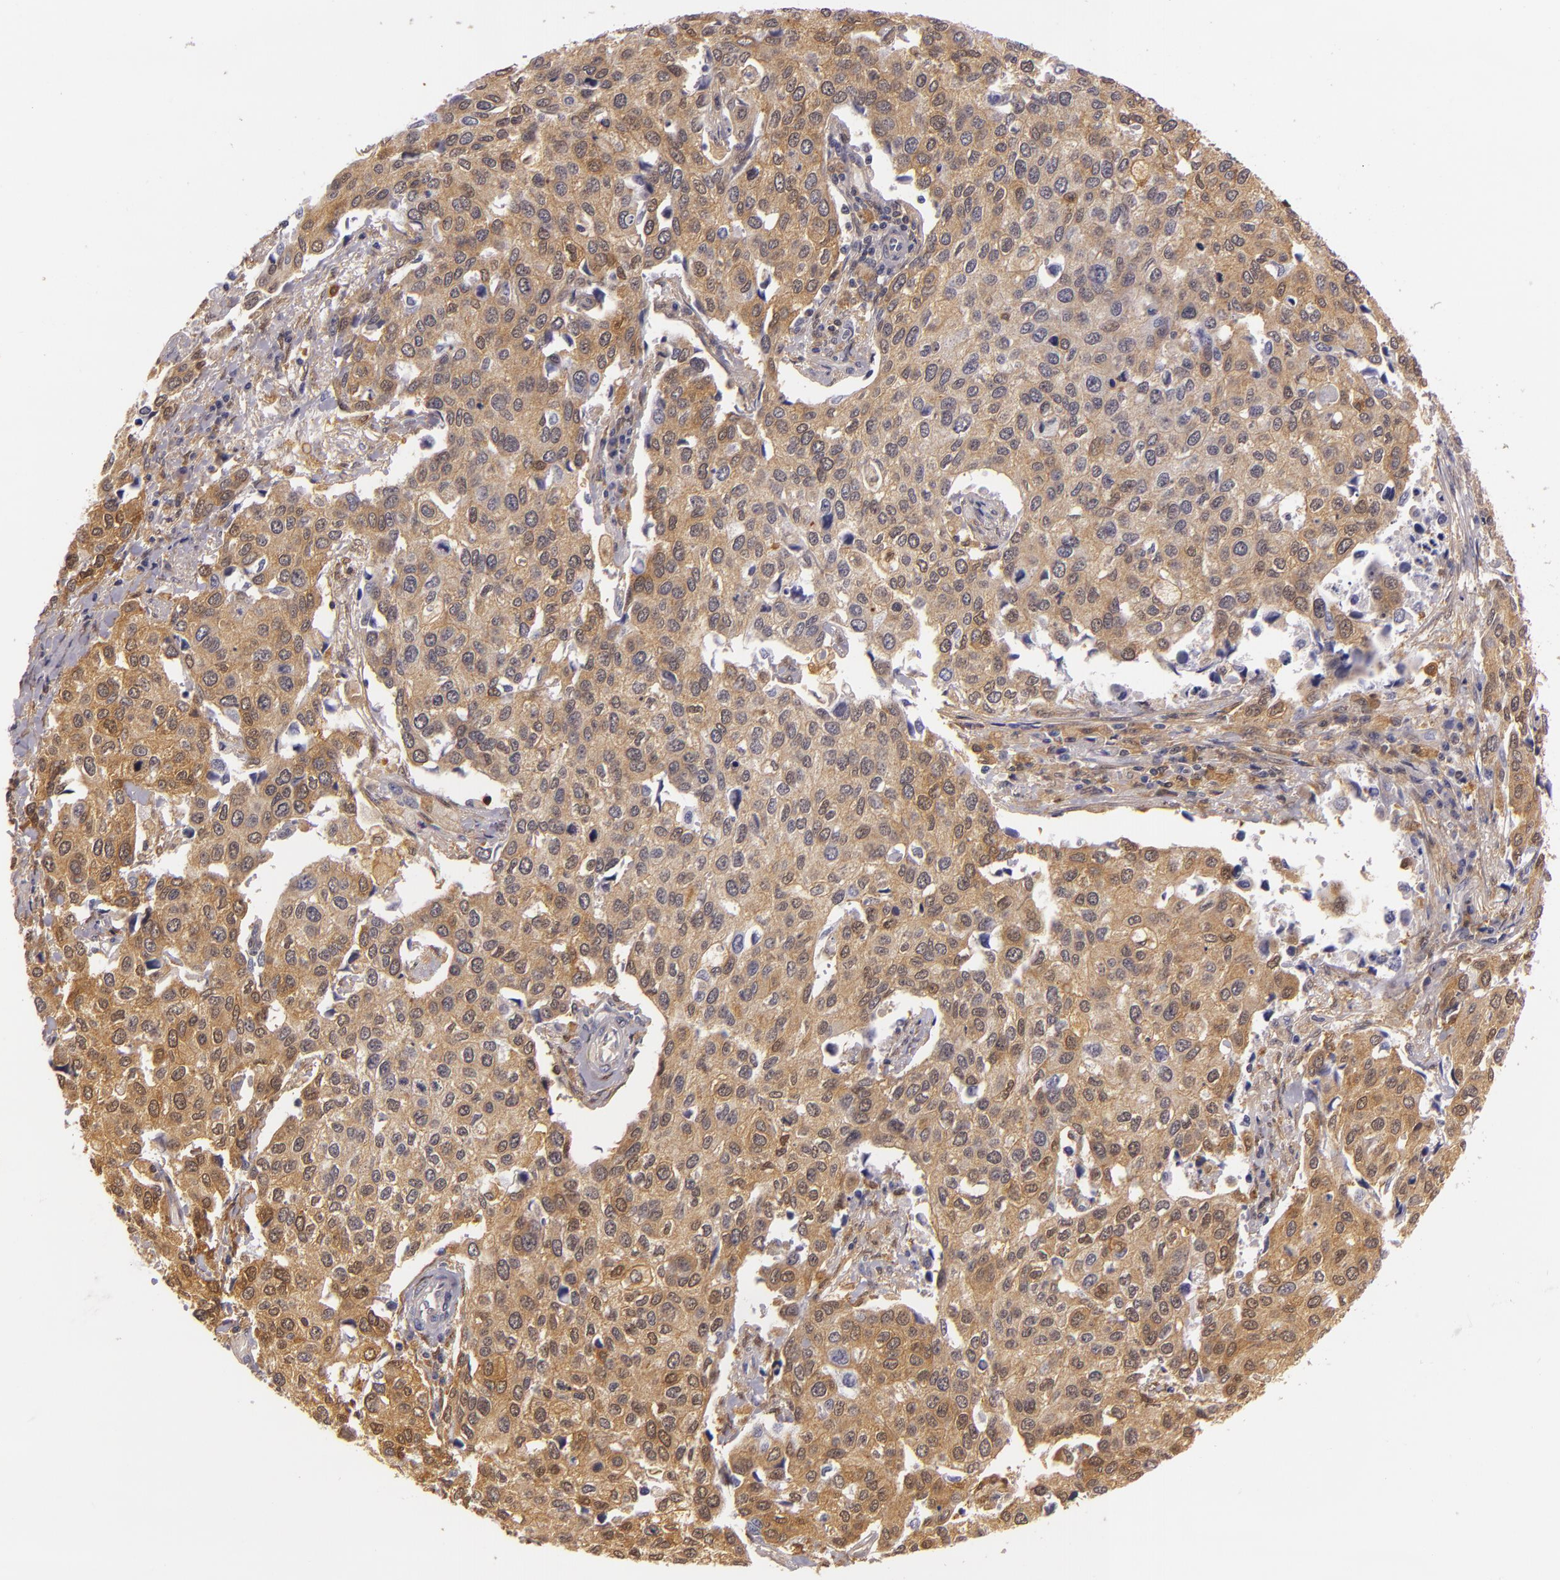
{"staining": {"intensity": "strong", "quantity": ">75%", "location": "cytoplasmic/membranous"}, "tissue": "cervical cancer", "cell_type": "Tumor cells", "image_type": "cancer", "snomed": [{"axis": "morphology", "description": "Squamous cell carcinoma, NOS"}, {"axis": "topography", "description": "Cervix"}], "caption": "About >75% of tumor cells in human cervical cancer (squamous cell carcinoma) demonstrate strong cytoplasmic/membranous protein staining as visualized by brown immunohistochemical staining.", "gene": "TOM1", "patient": {"sex": "female", "age": 54}}